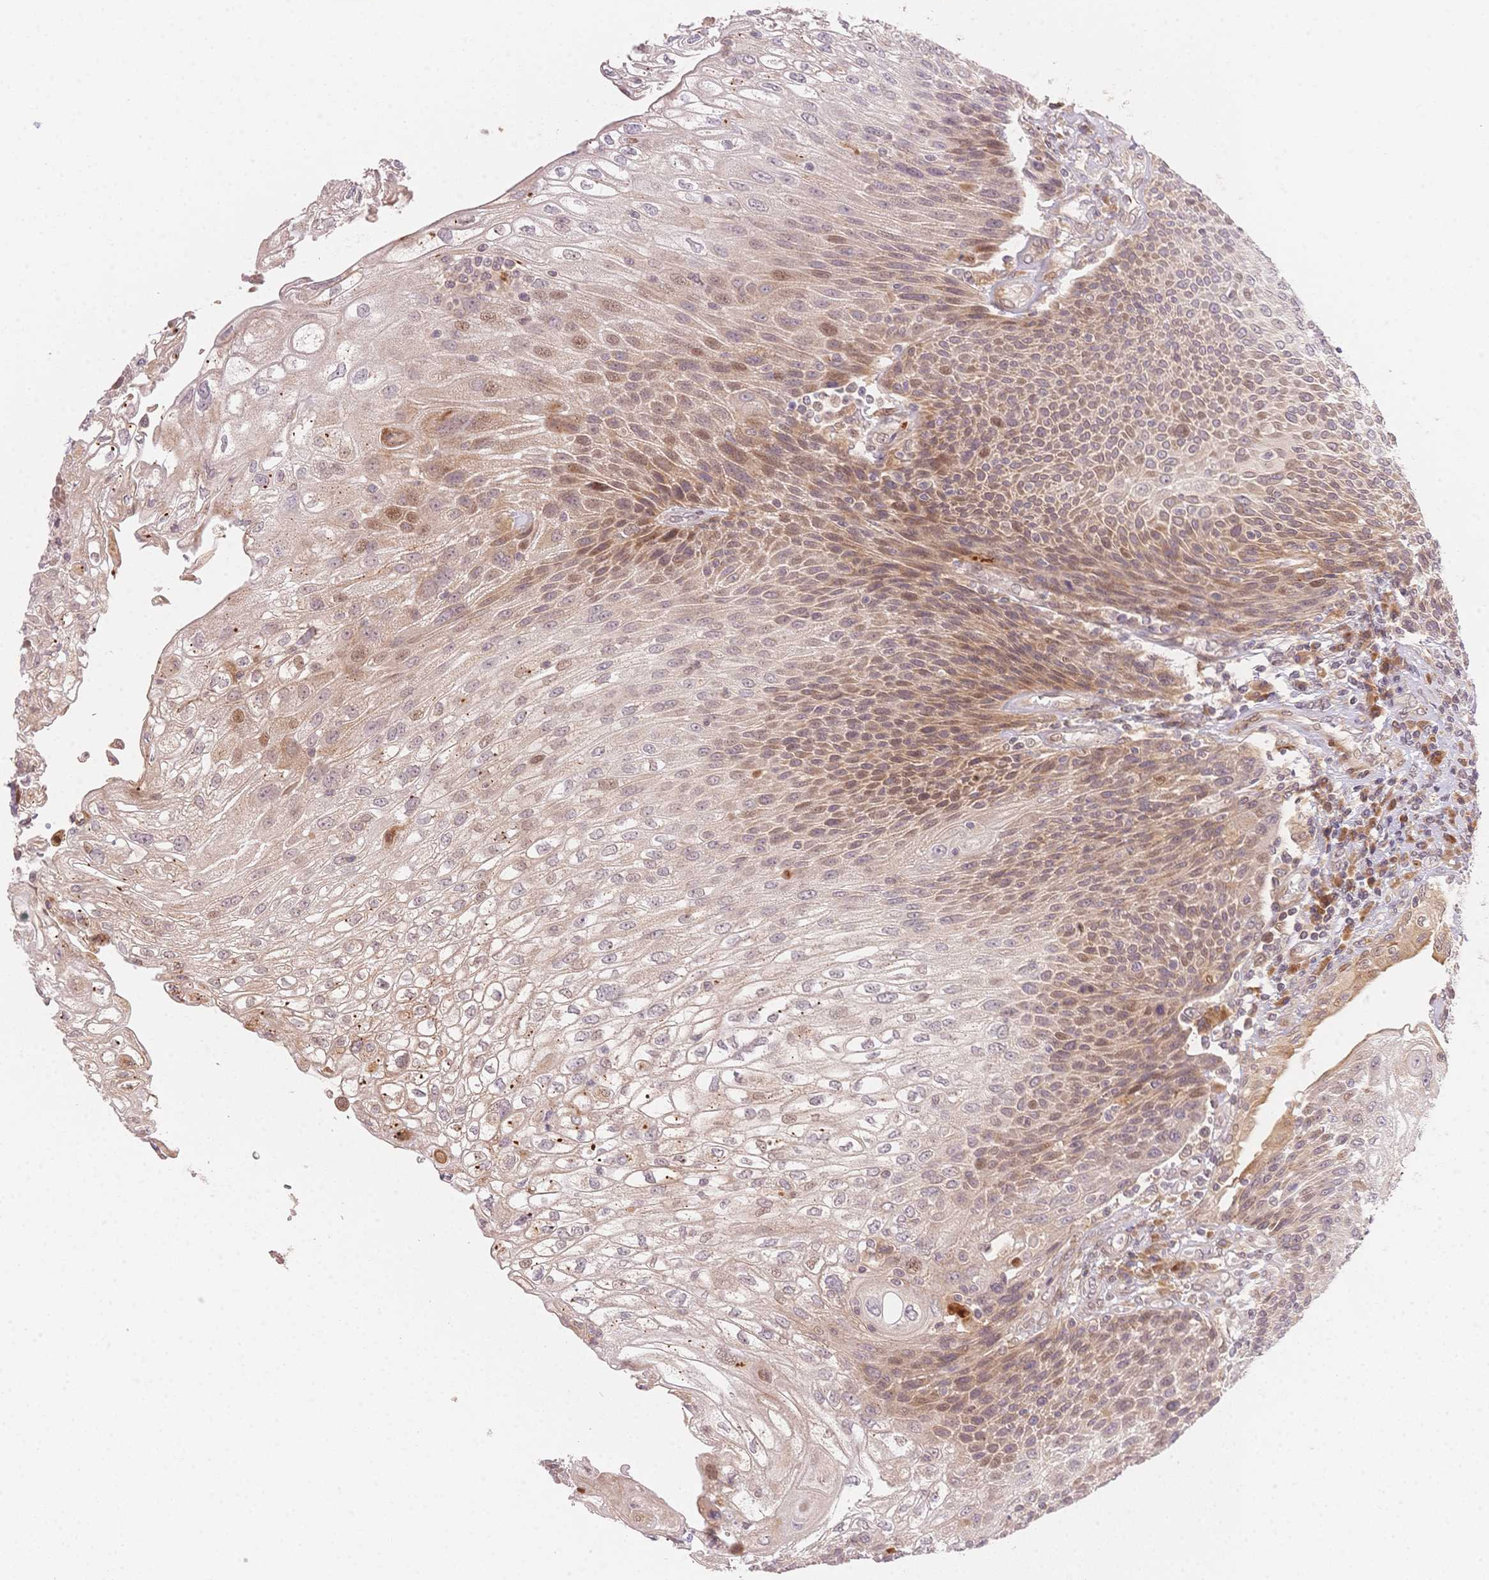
{"staining": {"intensity": "weak", "quantity": "25%-75%", "location": "cytoplasmic/membranous,nuclear"}, "tissue": "urothelial cancer", "cell_type": "Tumor cells", "image_type": "cancer", "snomed": [{"axis": "morphology", "description": "Urothelial carcinoma, High grade"}, {"axis": "topography", "description": "Urinary bladder"}], "caption": "Weak cytoplasmic/membranous and nuclear protein expression is seen in approximately 25%-75% of tumor cells in urothelial carcinoma (high-grade). (IHC, brightfield microscopy, high magnification).", "gene": "STK39", "patient": {"sex": "female", "age": 70}}